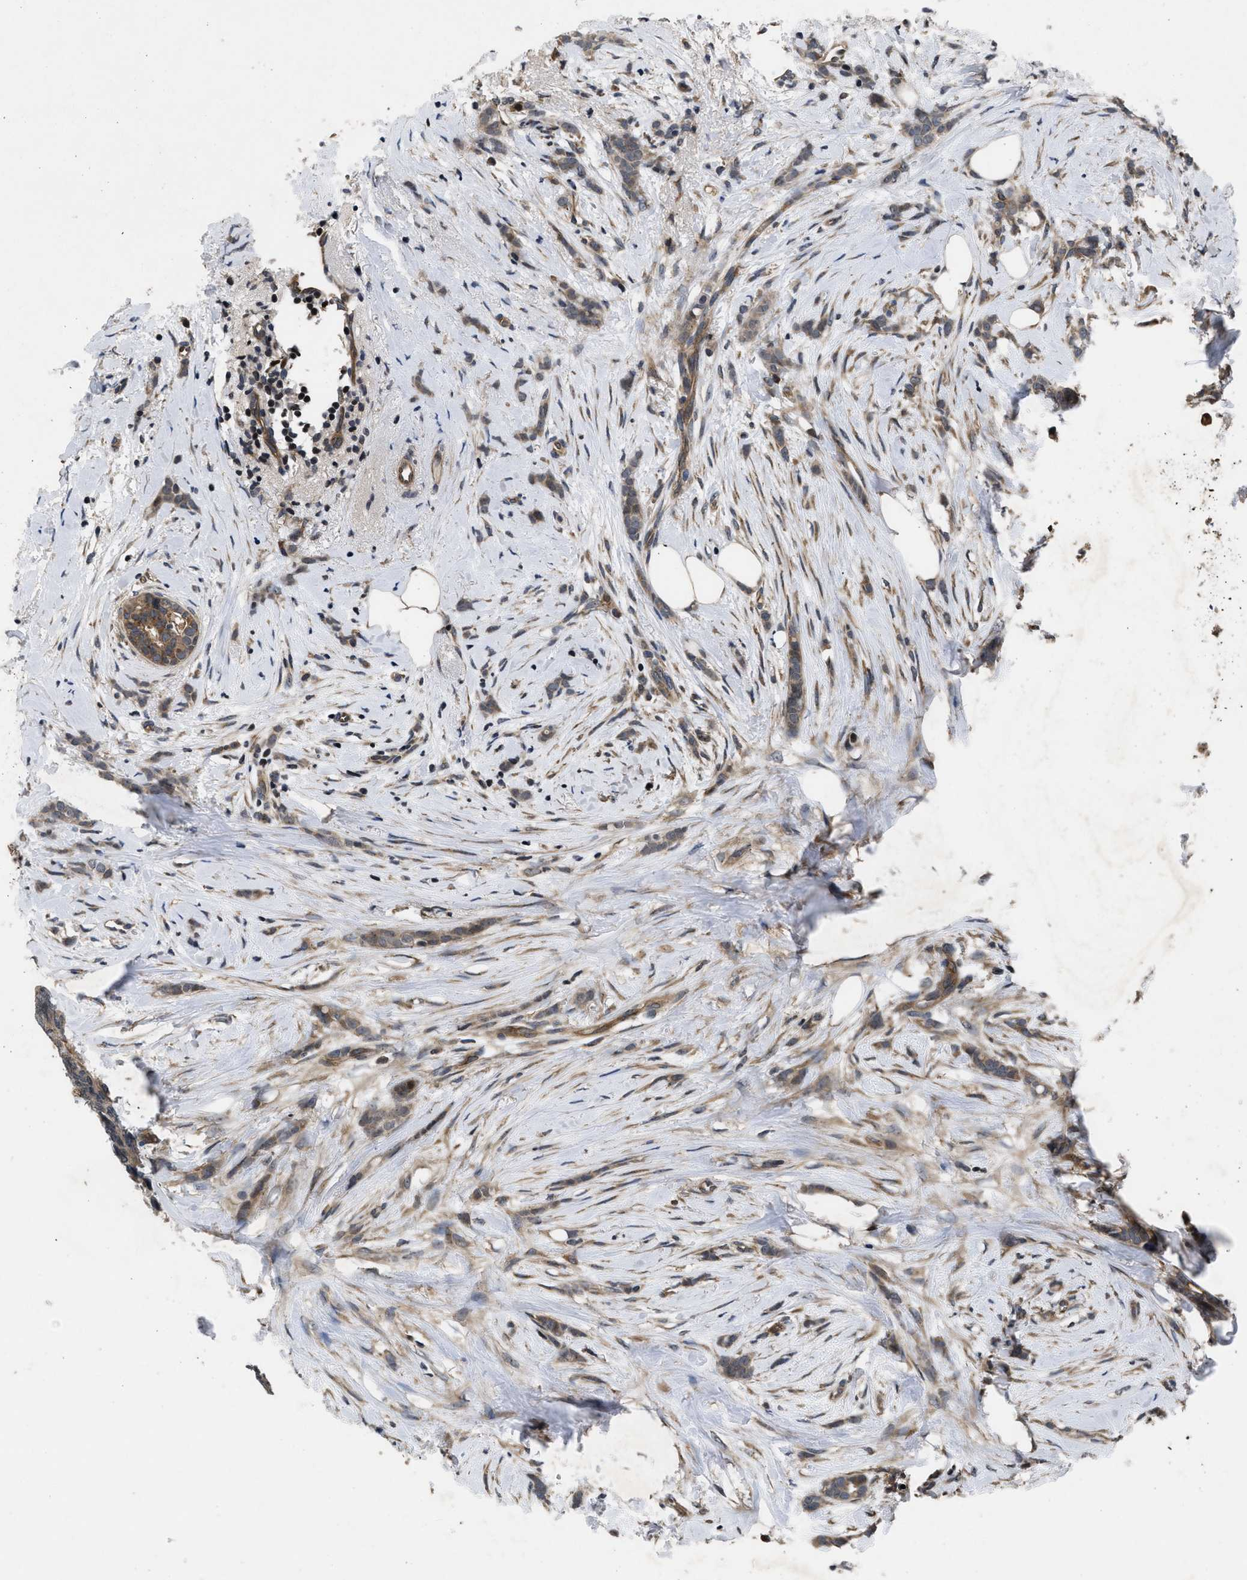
{"staining": {"intensity": "weak", "quantity": ">75%", "location": "cytoplasmic/membranous"}, "tissue": "breast cancer", "cell_type": "Tumor cells", "image_type": "cancer", "snomed": [{"axis": "morphology", "description": "Lobular carcinoma, in situ"}, {"axis": "morphology", "description": "Lobular carcinoma"}, {"axis": "topography", "description": "Breast"}], "caption": "This is an image of IHC staining of breast lobular carcinoma in situ, which shows weak positivity in the cytoplasmic/membranous of tumor cells.", "gene": "DNAJC14", "patient": {"sex": "female", "age": 41}}